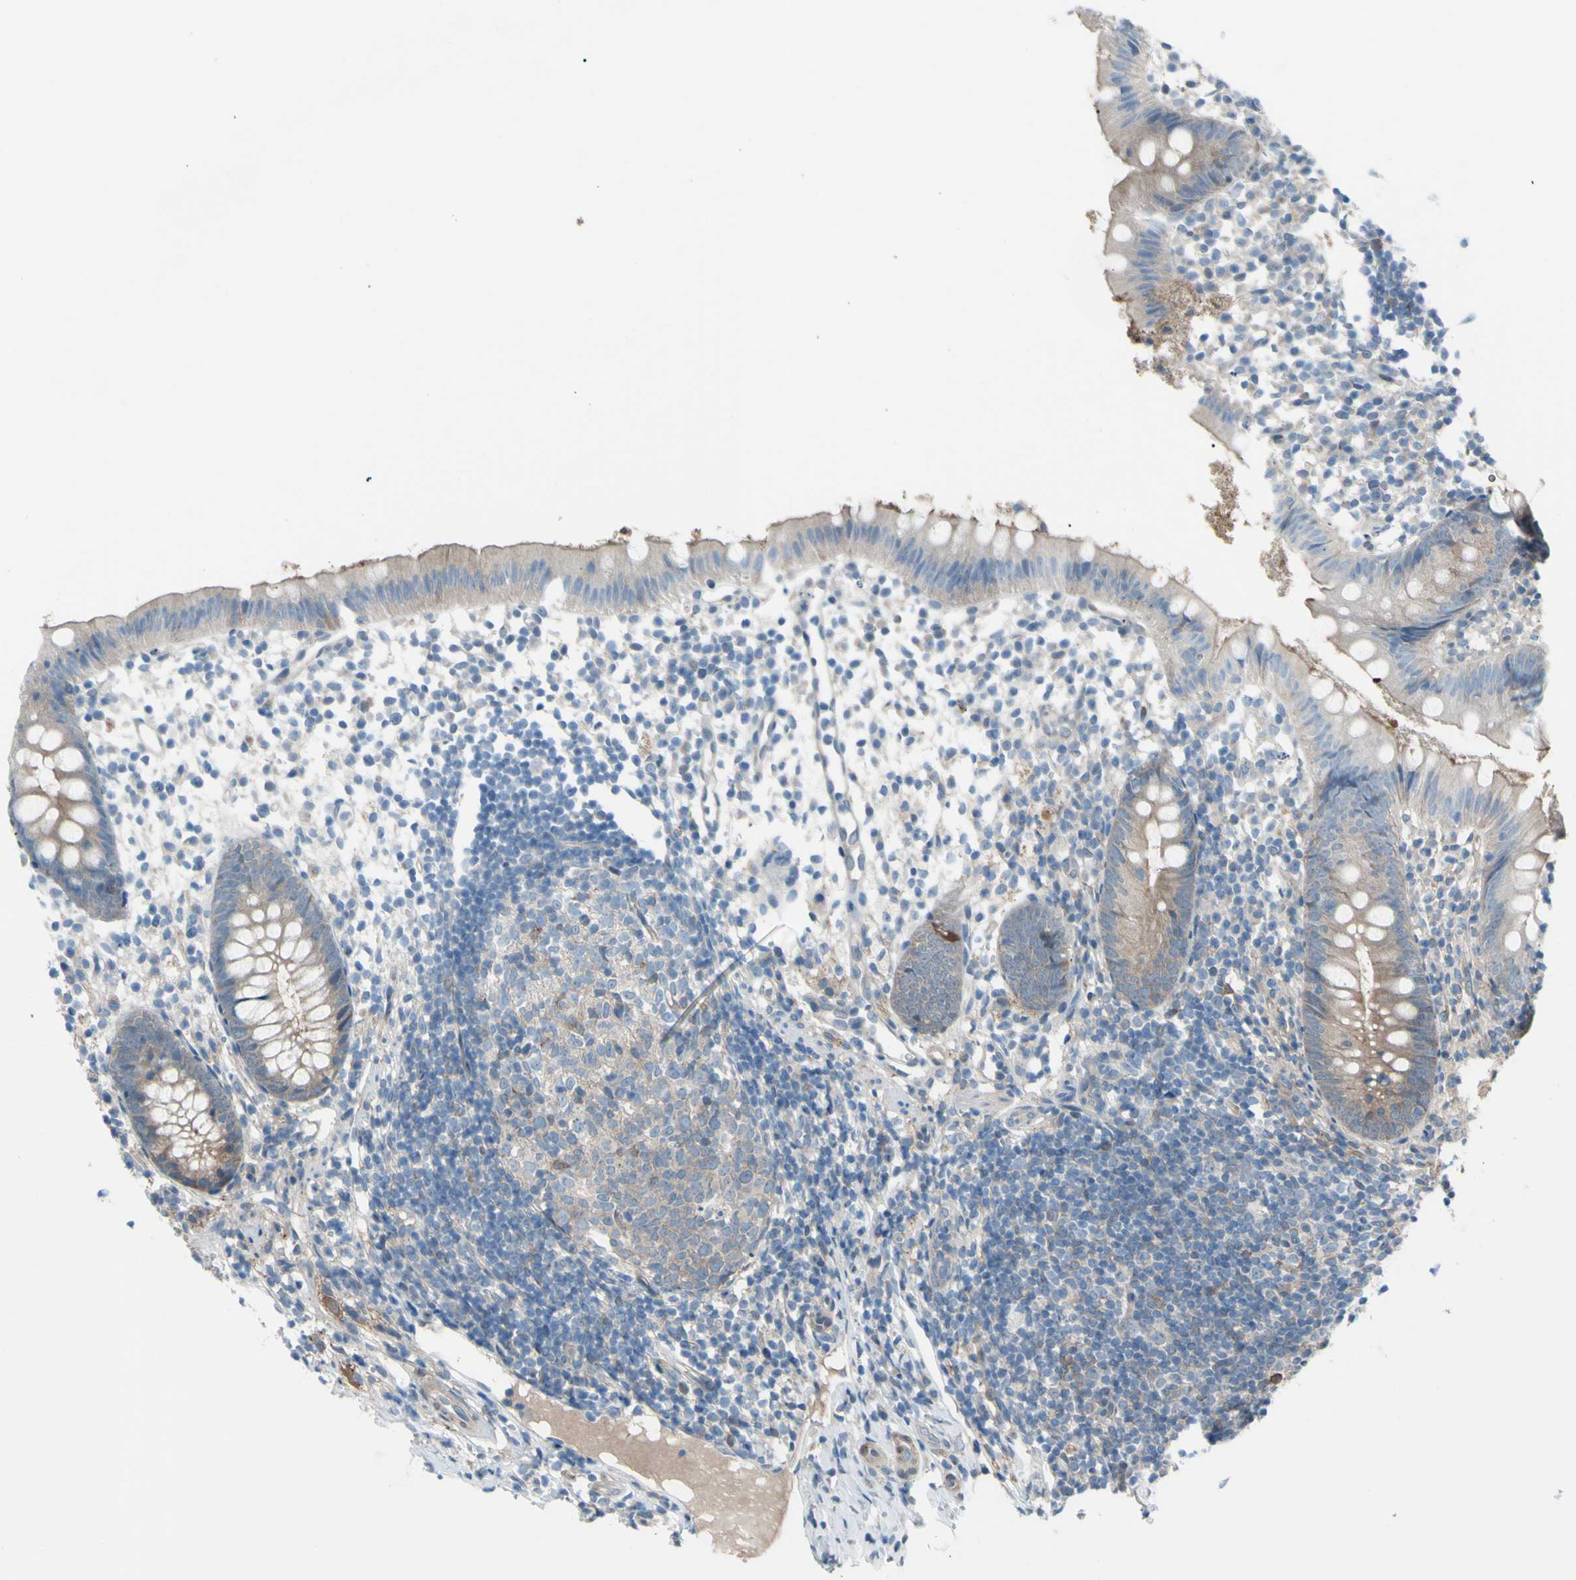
{"staining": {"intensity": "moderate", "quantity": "25%-75%", "location": "cytoplasmic/membranous"}, "tissue": "appendix", "cell_type": "Glandular cells", "image_type": "normal", "snomed": [{"axis": "morphology", "description": "Normal tissue, NOS"}, {"axis": "topography", "description": "Appendix"}], "caption": "A brown stain shows moderate cytoplasmic/membranous staining of a protein in glandular cells of benign human appendix. (brown staining indicates protein expression, while blue staining denotes nuclei).", "gene": "YWHAQ", "patient": {"sex": "female", "age": 20}}